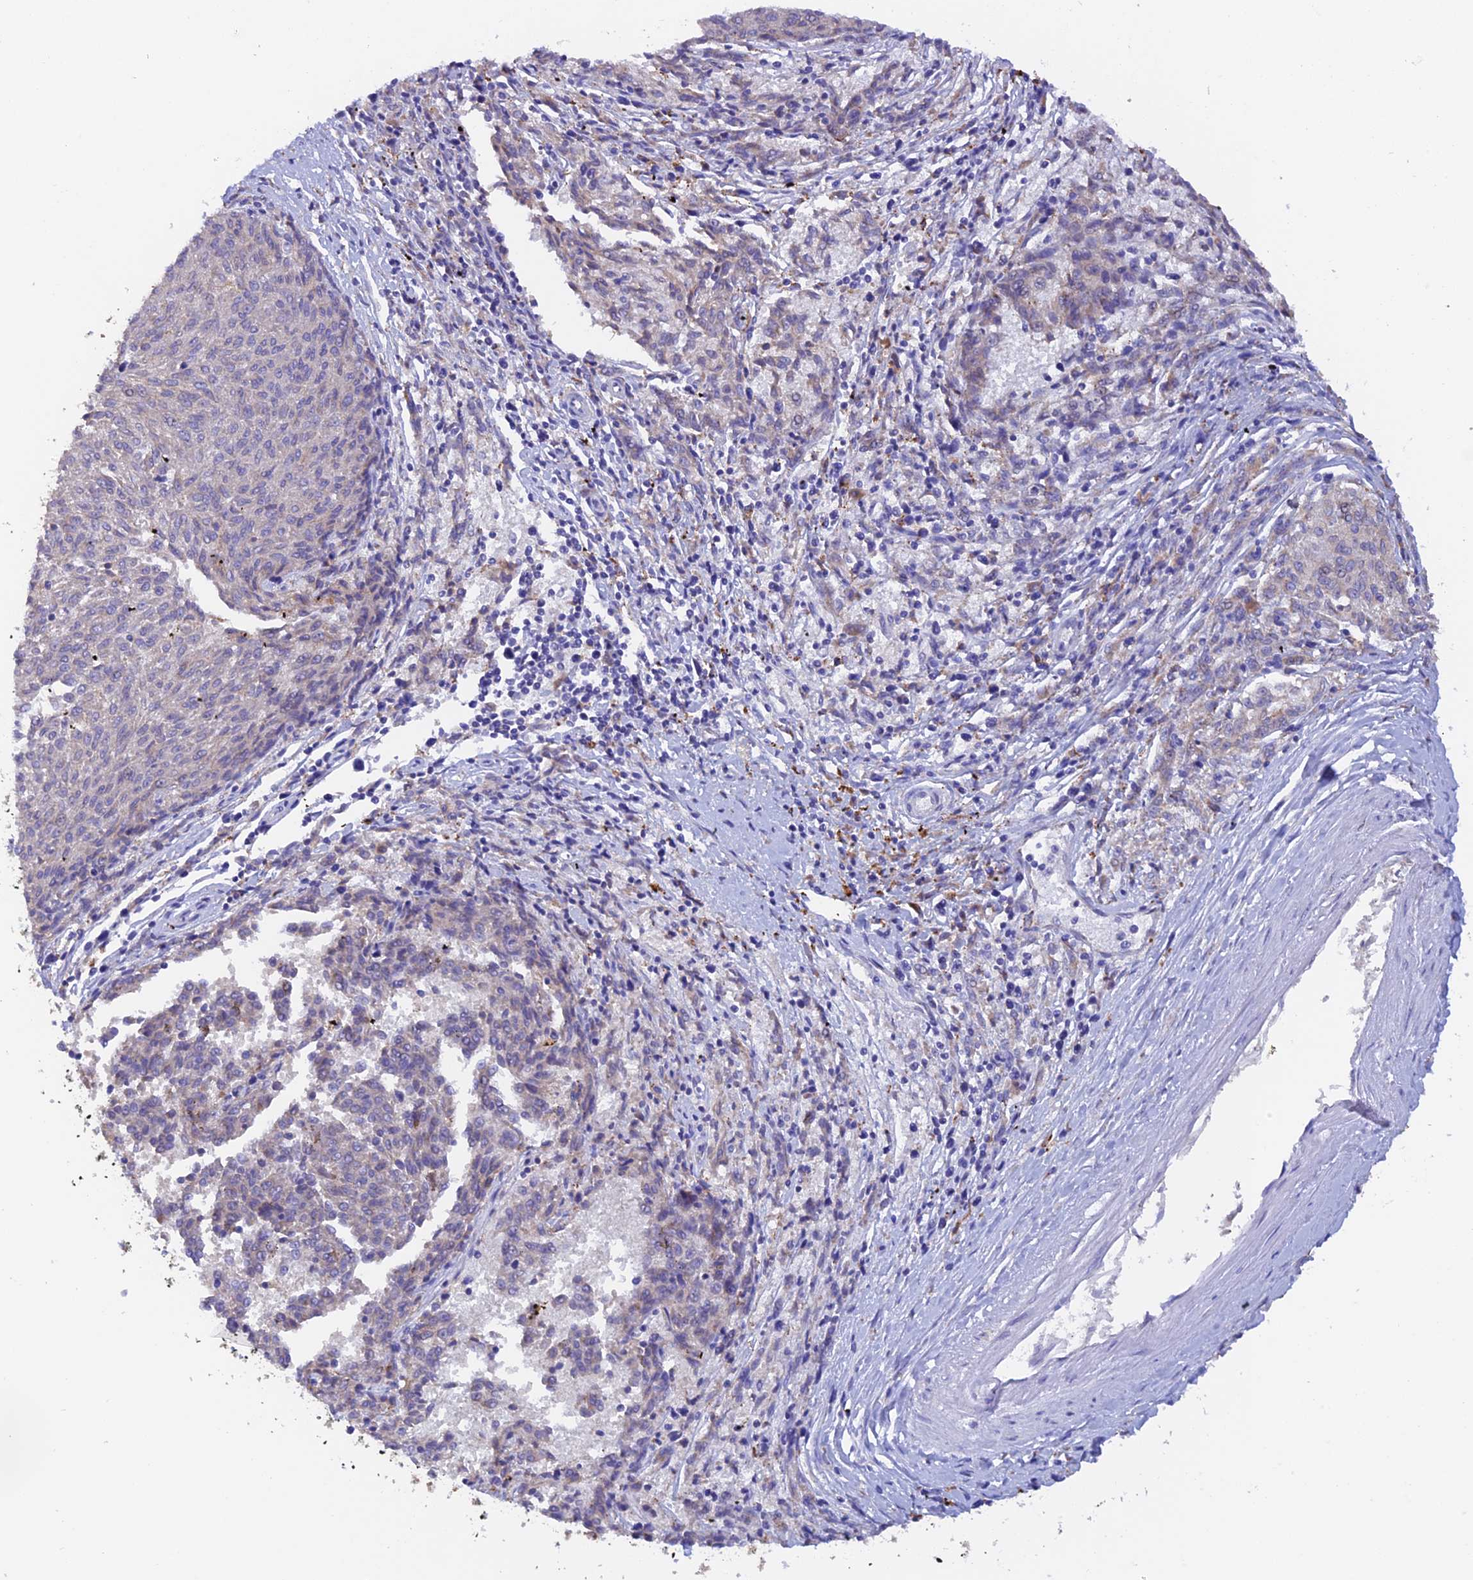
{"staining": {"intensity": "negative", "quantity": "none", "location": "none"}, "tissue": "melanoma", "cell_type": "Tumor cells", "image_type": "cancer", "snomed": [{"axis": "morphology", "description": "Malignant melanoma, NOS"}, {"axis": "topography", "description": "Skin"}], "caption": "Immunohistochemistry (IHC) photomicrograph of neoplastic tissue: human malignant melanoma stained with DAB (3,3'-diaminobenzidine) demonstrates no significant protein staining in tumor cells.", "gene": "VKORC1", "patient": {"sex": "female", "age": 72}}